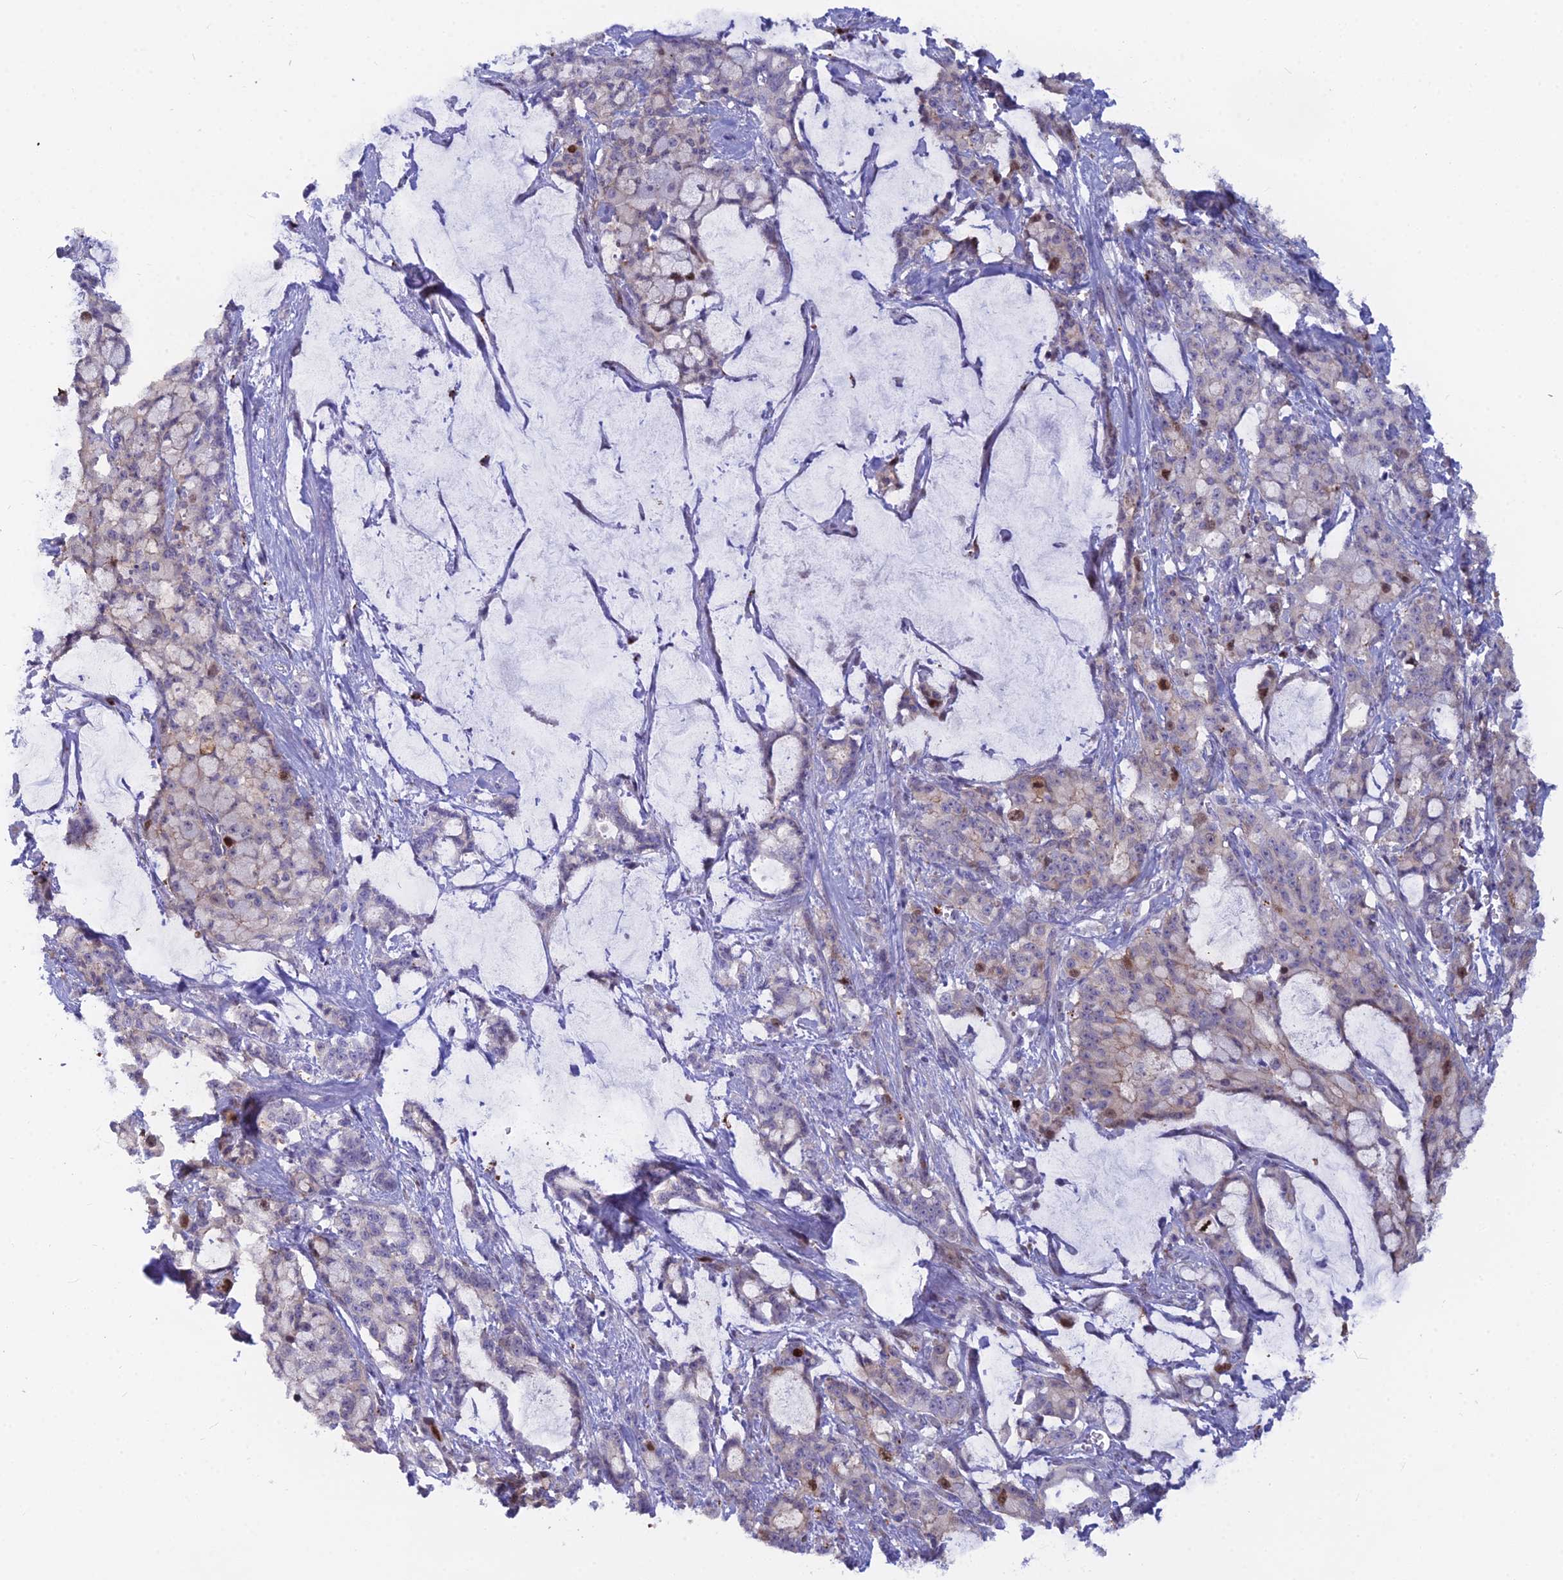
{"staining": {"intensity": "moderate", "quantity": "<25%", "location": "nuclear"}, "tissue": "pancreatic cancer", "cell_type": "Tumor cells", "image_type": "cancer", "snomed": [{"axis": "morphology", "description": "Adenocarcinoma, NOS"}, {"axis": "topography", "description": "Pancreas"}], "caption": "Pancreatic adenocarcinoma stained with DAB (3,3'-diaminobenzidine) IHC displays low levels of moderate nuclear positivity in approximately <25% of tumor cells.", "gene": "NUSAP1", "patient": {"sex": "female", "age": 73}}